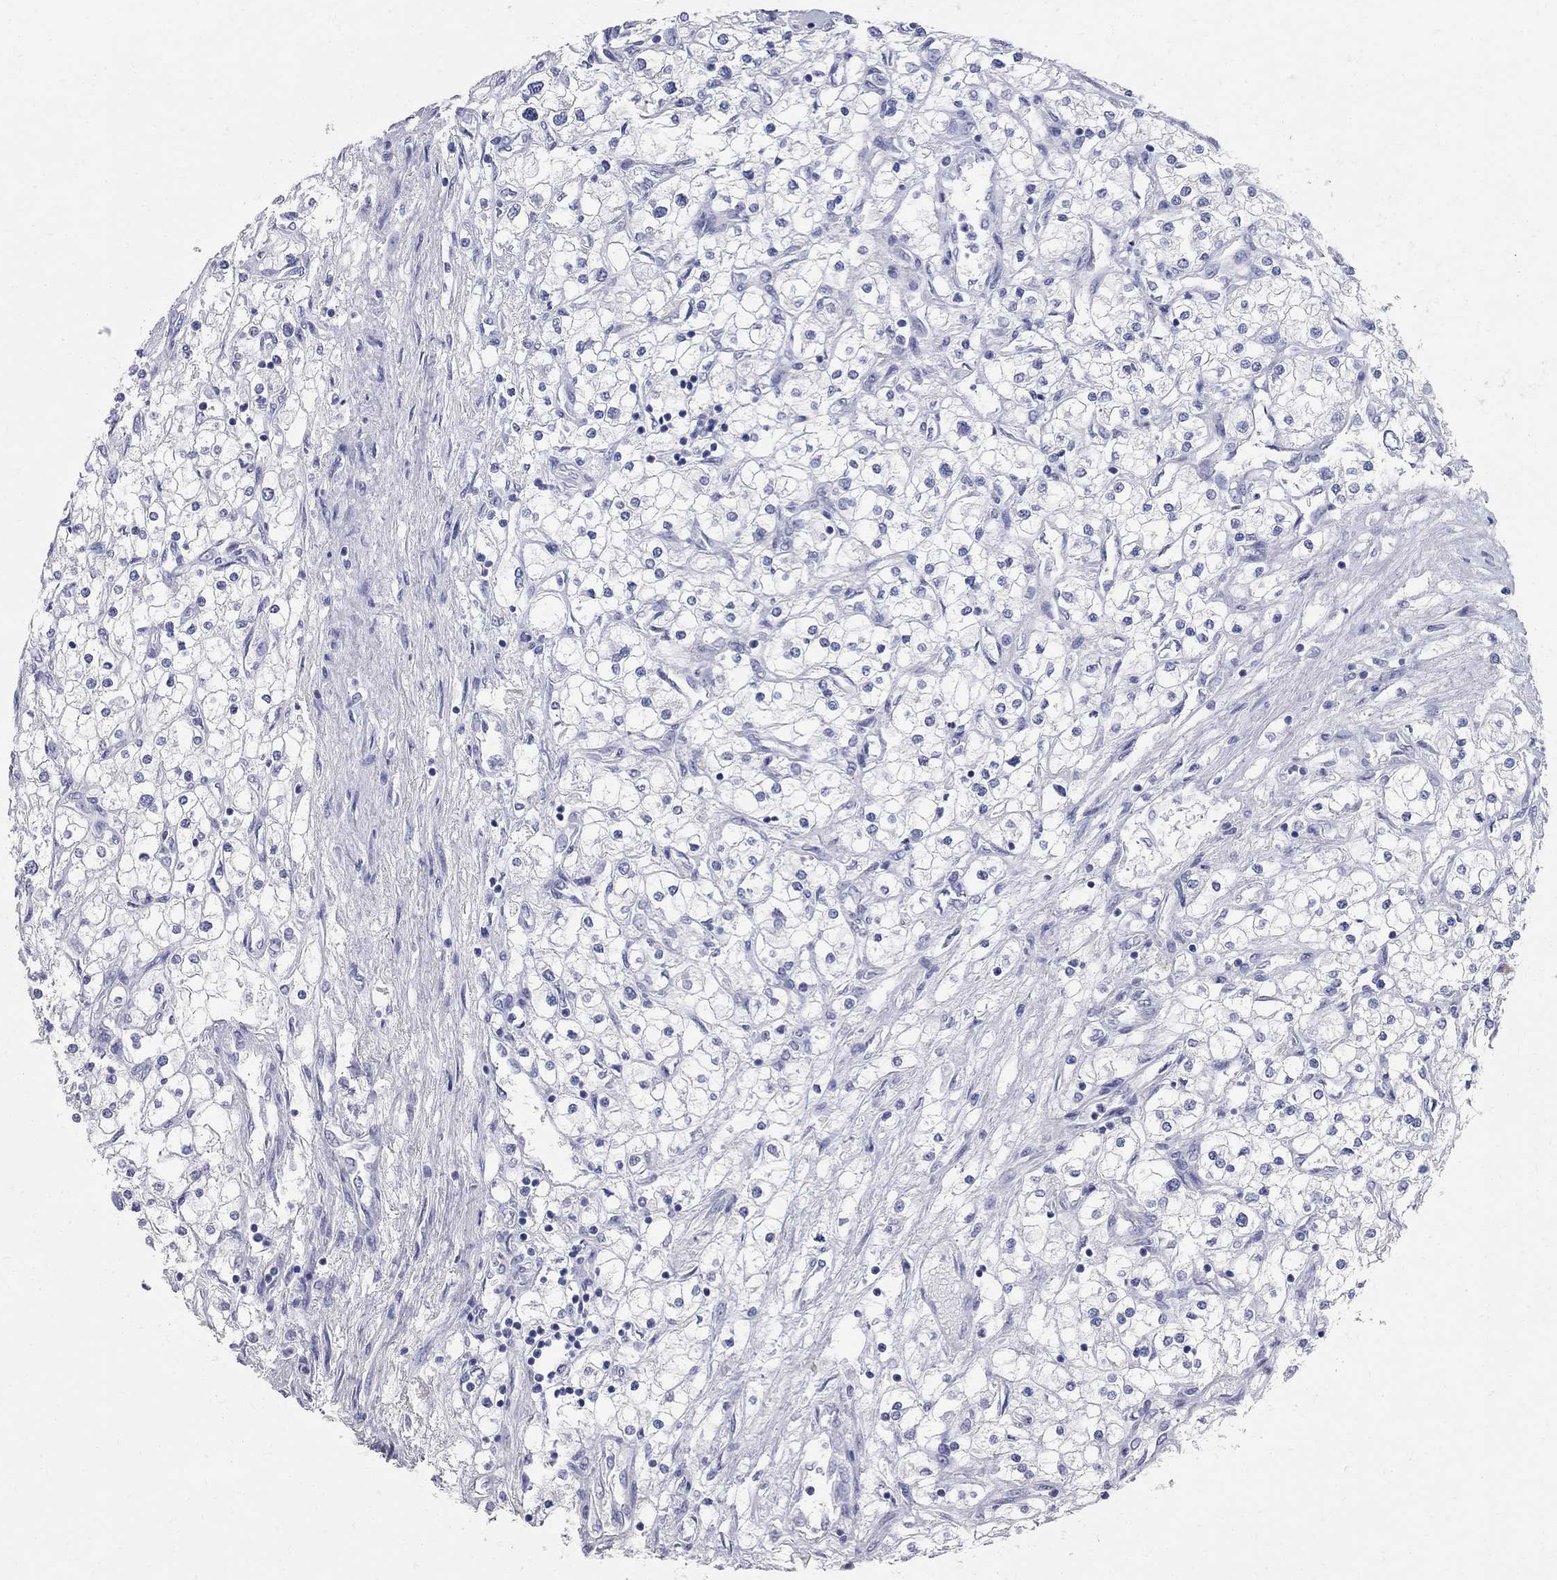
{"staining": {"intensity": "negative", "quantity": "none", "location": "none"}, "tissue": "renal cancer", "cell_type": "Tumor cells", "image_type": "cancer", "snomed": [{"axis": "morphology", "description": "Adenocarcinoma, NOS"}, {"axis": "topography", "description": "Kidney"}], "caption": "Human renal cancer stained for a protein using immunohistochemistry (IHC) displays no positivity in tumor cells.", "gene": "BPIFB1", "patient": {"sex": "male", "age": 80}}